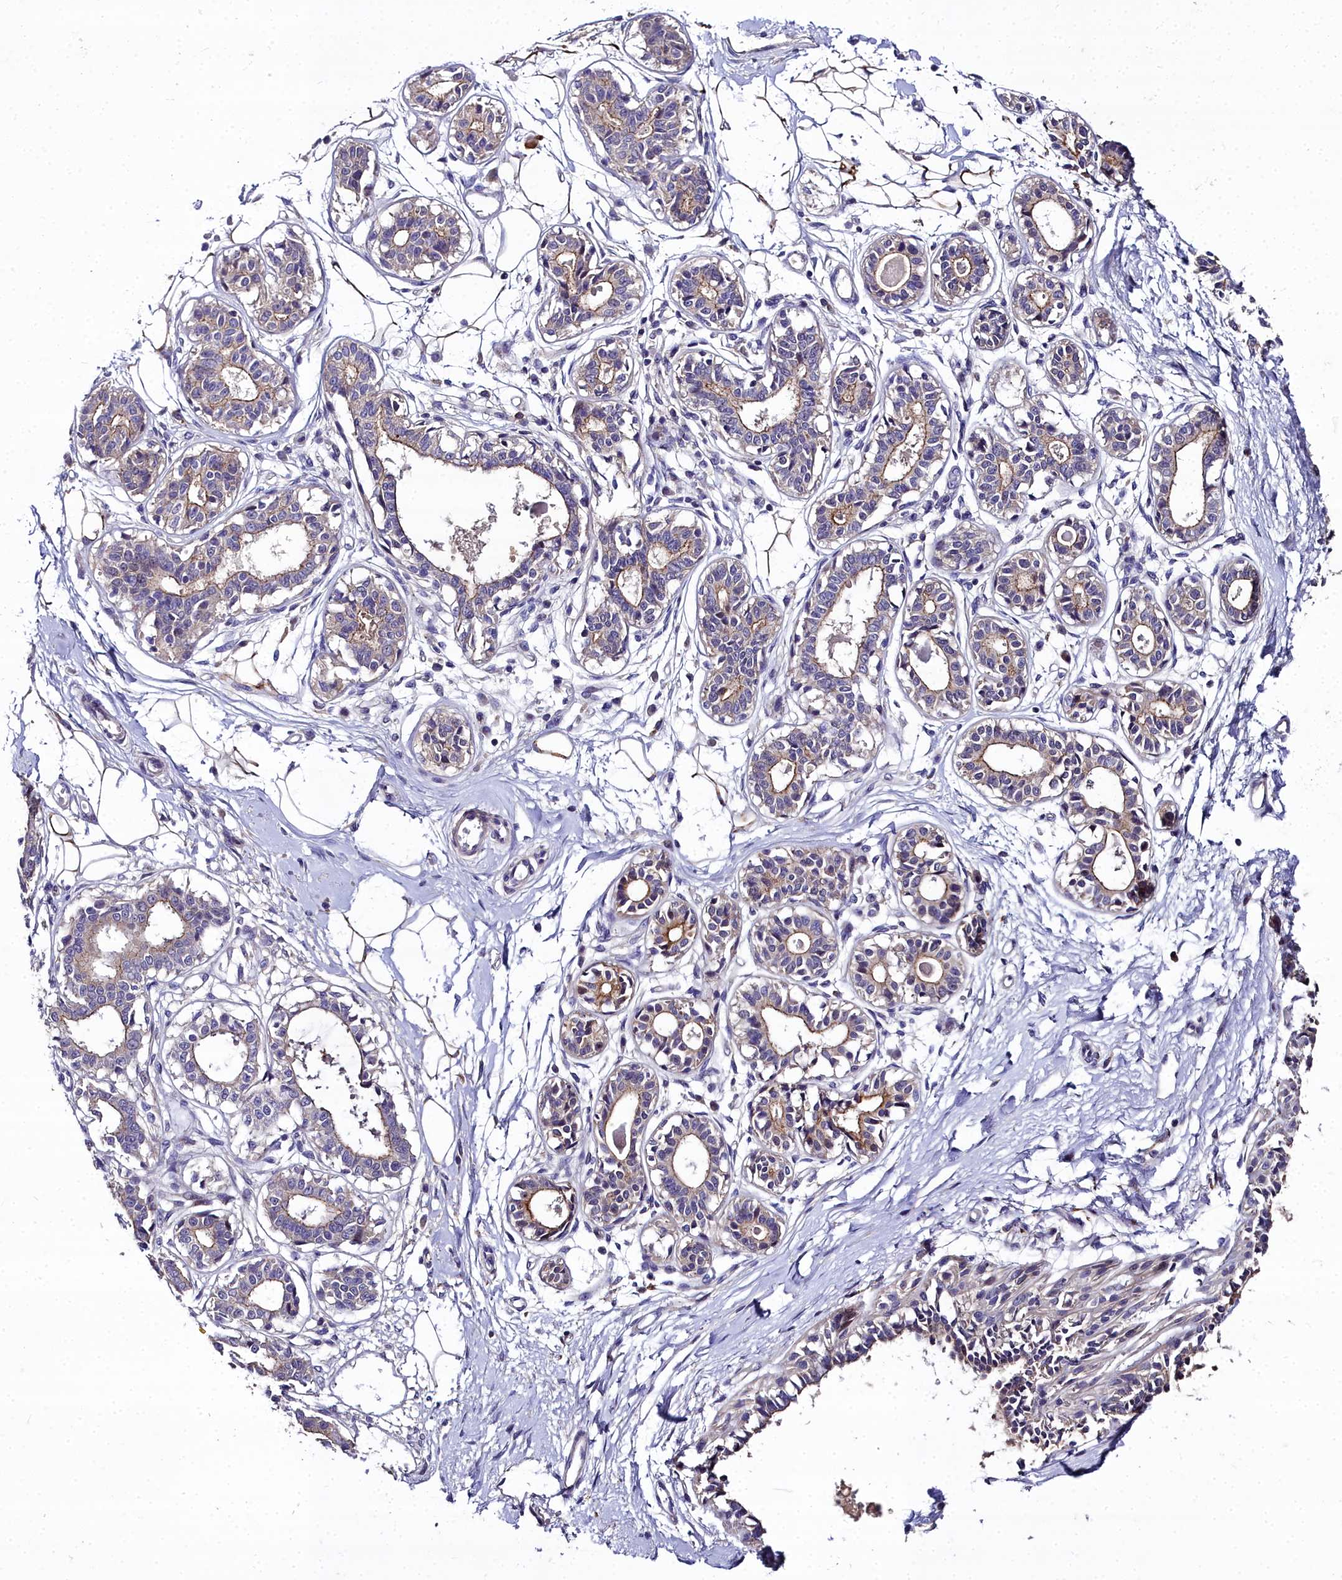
{"staining": {"intensity": "moderate", "quantity": ">75%", "location": "cytoplasmic/membranous"}, "tissue": "breast", "cell_type": "Adipocytes", "image_type": "normal", "snomed": [{"axis": "morphology", "description": "Normal tissue, NOS"}, {"axis": "topography", "description": "Breast"}], "caption": "Moderate cytoplasmic/membranous protein expression is appreciated in approximately >75% of adipocytes in breast. The staining is performed using DAB (3,3'-diaminobenzidine) brown chromogen to label protein expression. The nuclei are counter-stained blue using hematoxylin.", "gene": "NT5M", "patient": {"sex": "female", "age": 45}}